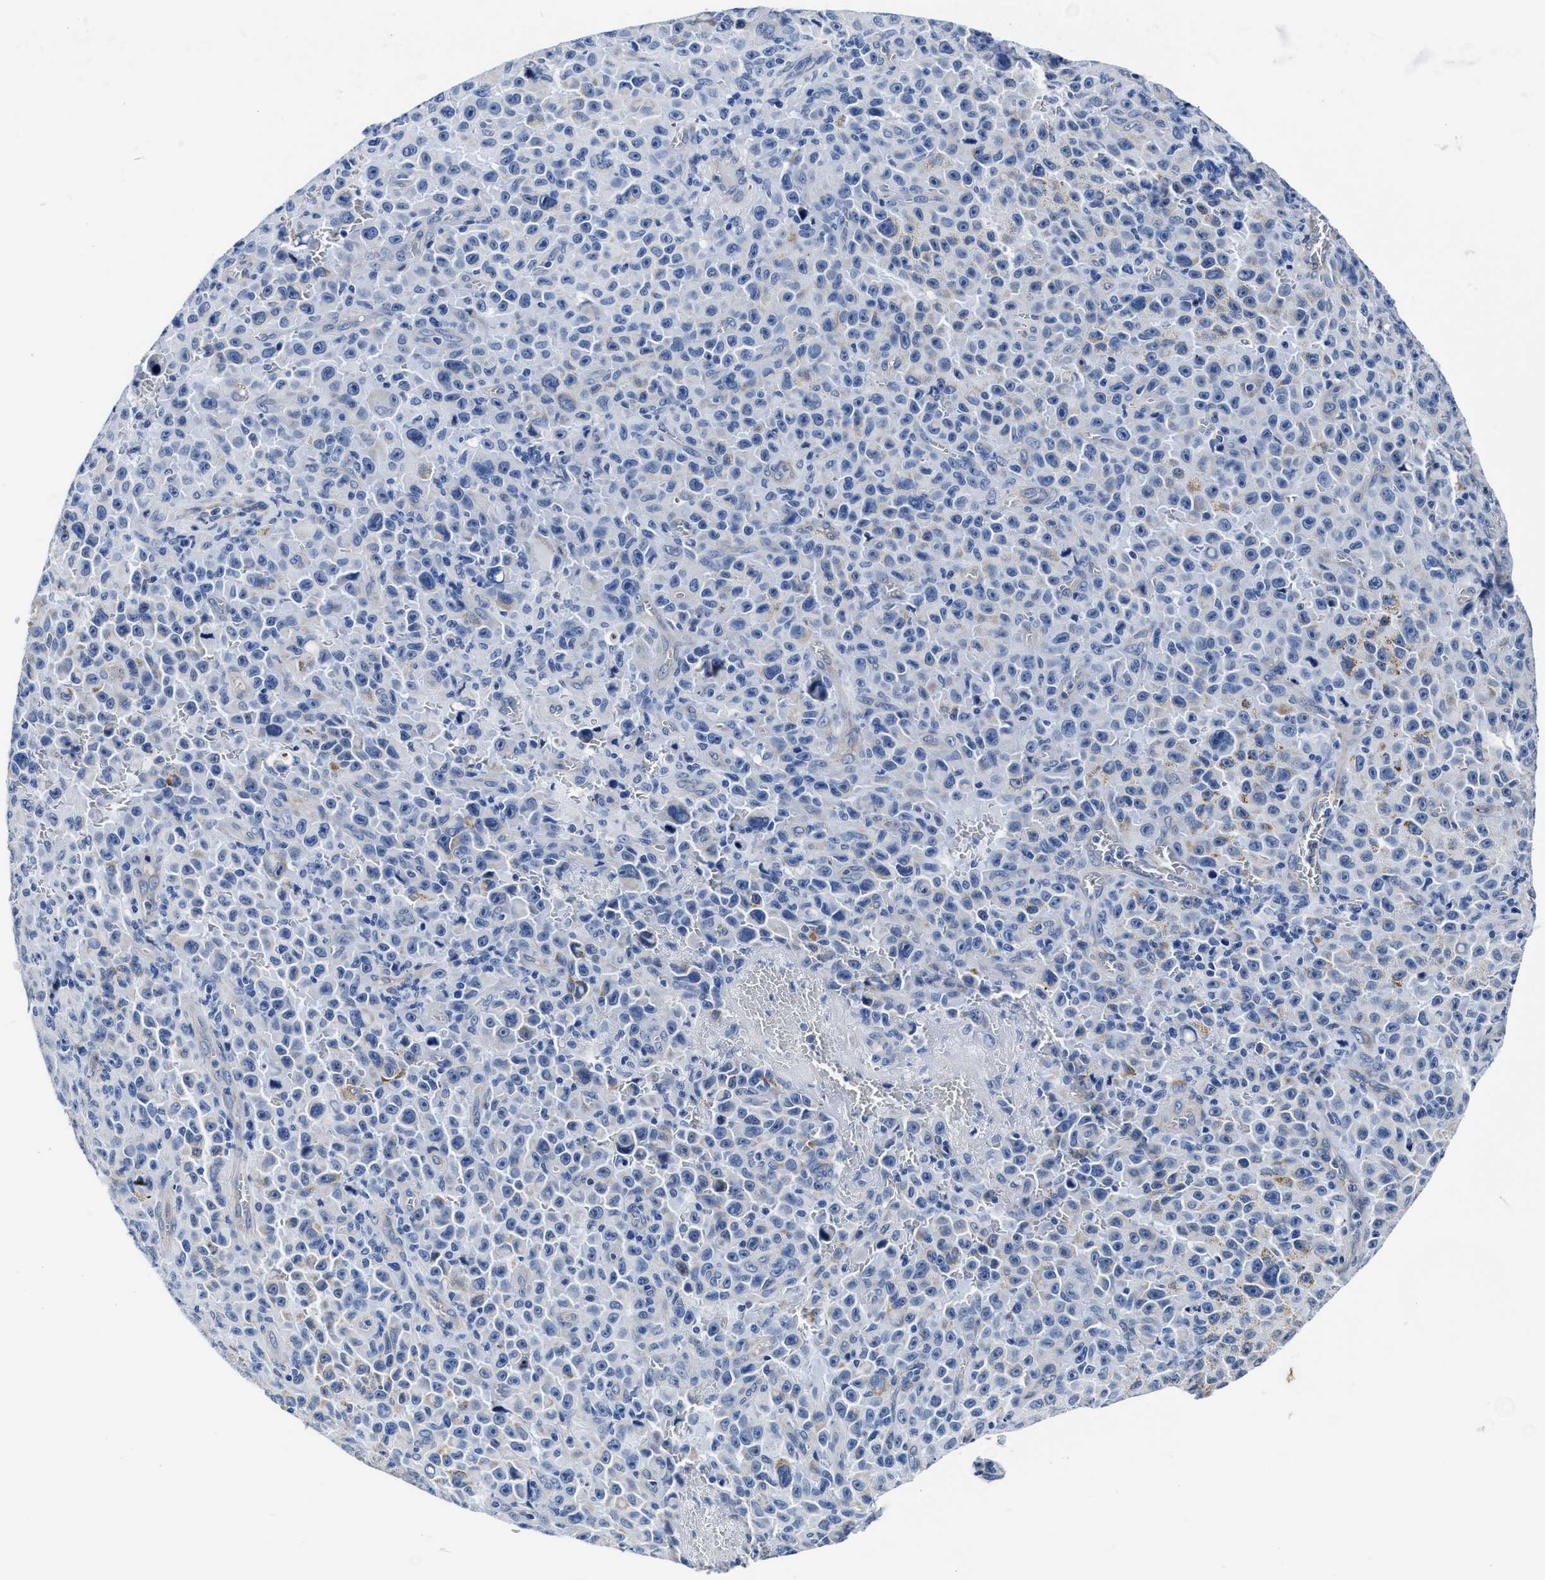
{"staining": {"intensity": "moderate", "quantity": "<25%", "location": "cytoplasmic/membranous"}, "tissue": "melanoma", "cell_type": "Tumor cells", "image_type": "cancer", "snomed": [{"axis": "morphology", "description": "Malignant melanoma, NOS"}, {"axis": "topography", "description": "Skin"}], "caption": "The immunohistochemical stain shows moderate cytoplasmic/membranous positivity in tumor cells of malignant melanoma tissue.", "gene": "KCNMB3", "patient": {"sex": "female", "age": 82}}